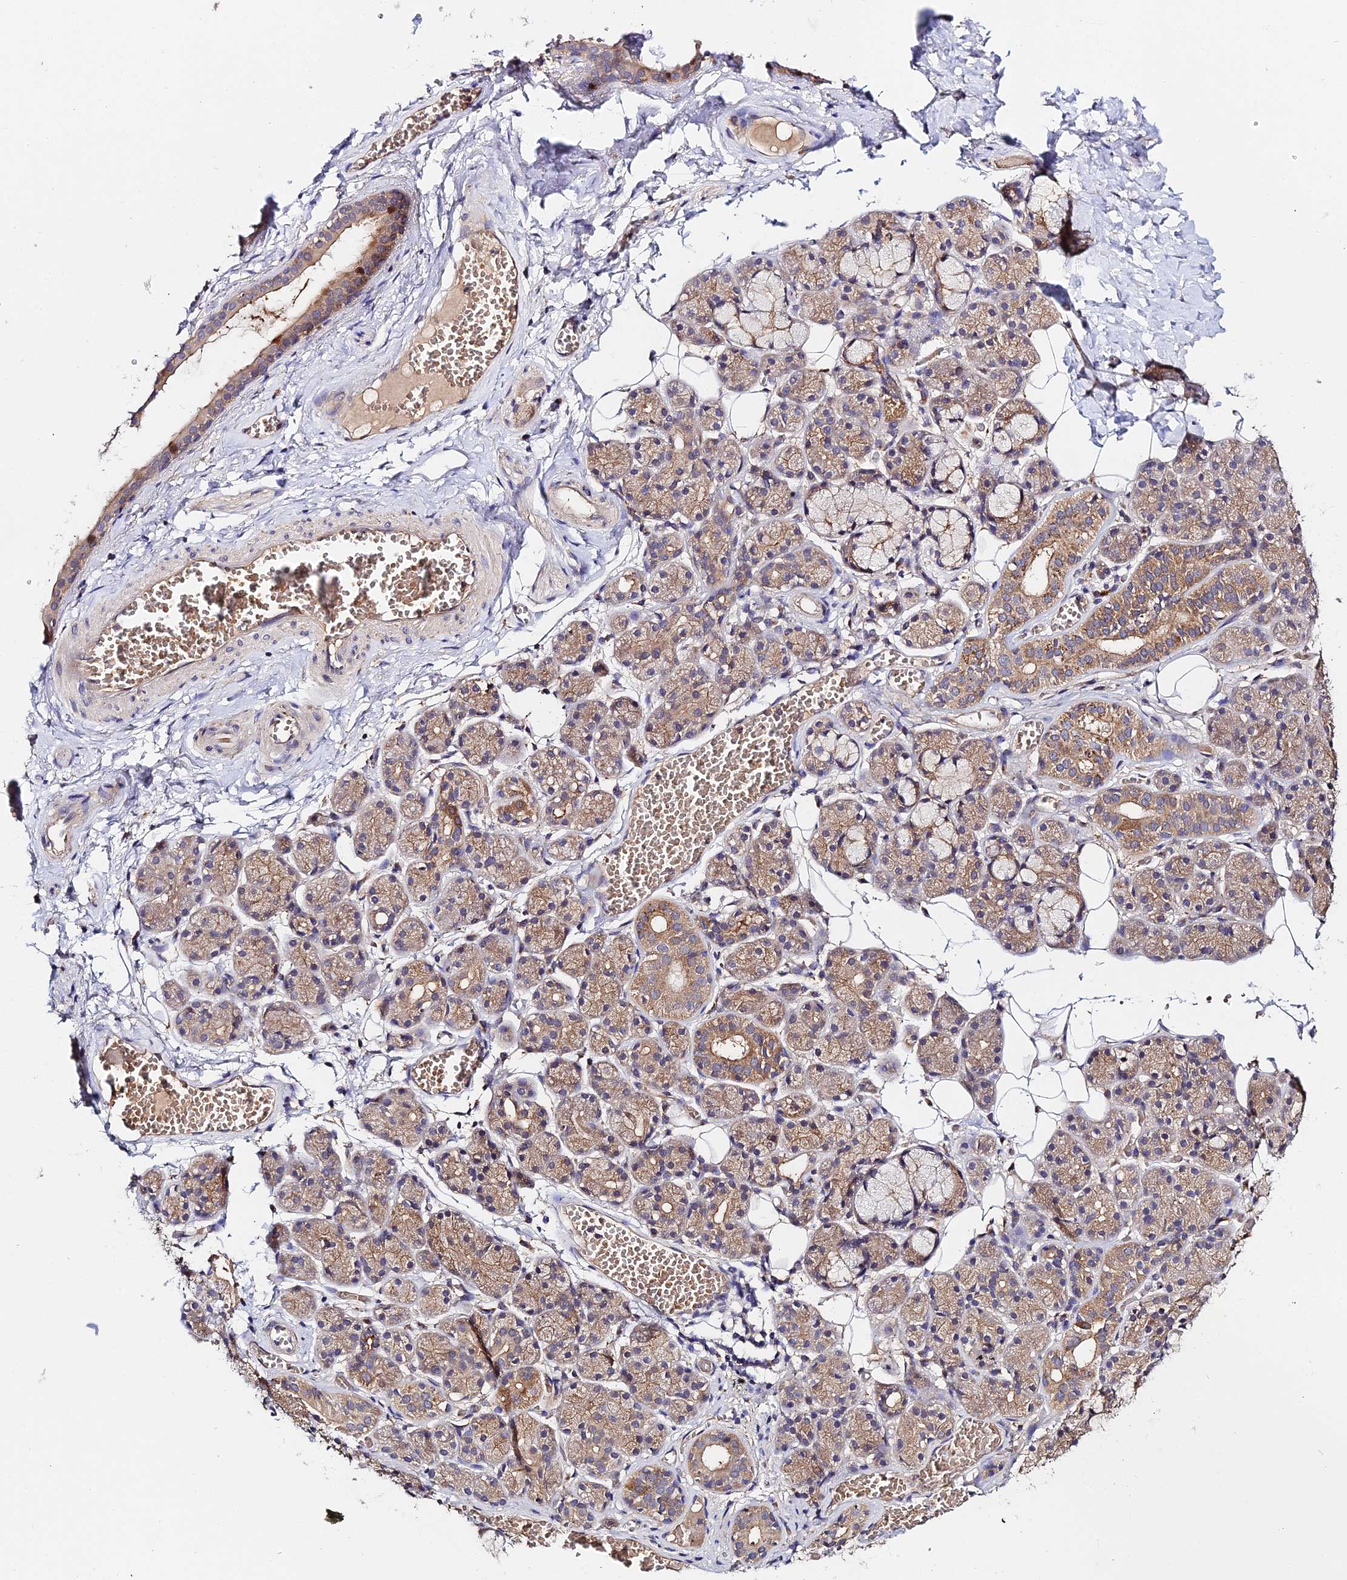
{"staining": {"intensity": "moderate", "quantity": "25%-75%", "location": "cytoplasmic/membranous"}, "tissue": "salivary gland", "cell_type": "Glandular cells", "image_type": "normal", "snomed": [{"axis": "morphology", "description": "Normal tissue, NOS"}, {"axis": "topography", "description": "Salivary gland"}], "caption": "A medium amount of moderate cytoplasmic/membranous positivity is seen in approximately 25%-75% of glandular cells in unremarkable salivary gland.", "gene": "ZBED8", "patient": {"sex": "male", "age": 63}}